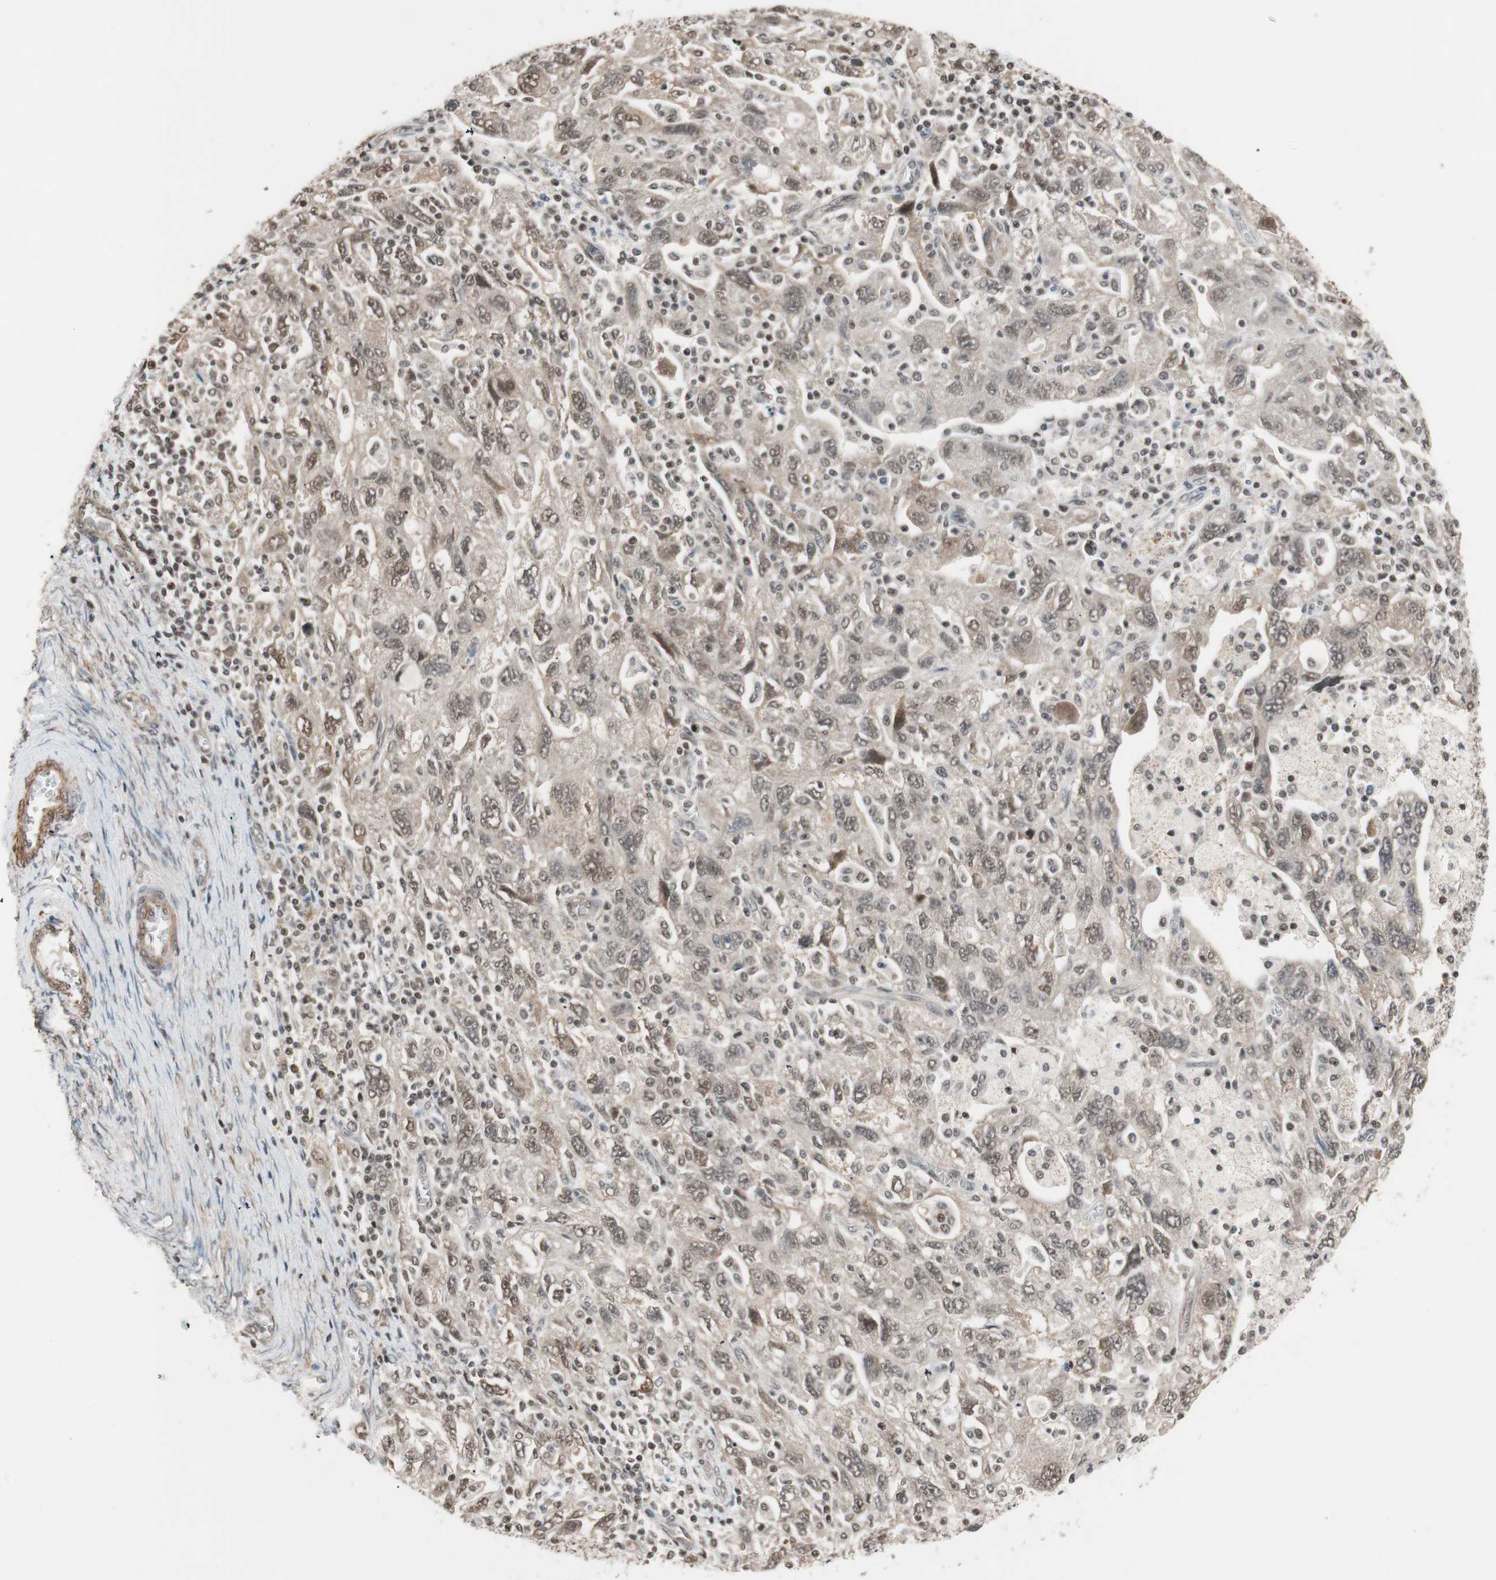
{"staining": {"intensity": "weak", "quantity": "25%-75%", "location": "nuclear"}, "tissue": "ovarian cancer", "cell_type": "Tumor cells", "image_type": "cancer", "snomed": [{"axis": "morphology", "description": "Carcinoma, NOS"}, {"axis": "morphology", "description": "Cystadenocarcinoma, serous, NOS"}, {"axis": "topography", "description": "Ovary"}], "caption": "Immunohistochemical staining of human serous cystadenocarcinoma (ovarian) exhibits low levels of weak nuclear protein staining in approximately 25%-75% of tumor cells.", "gene": "DRAP1", "patient": {"sex": "female", "age": 69}}